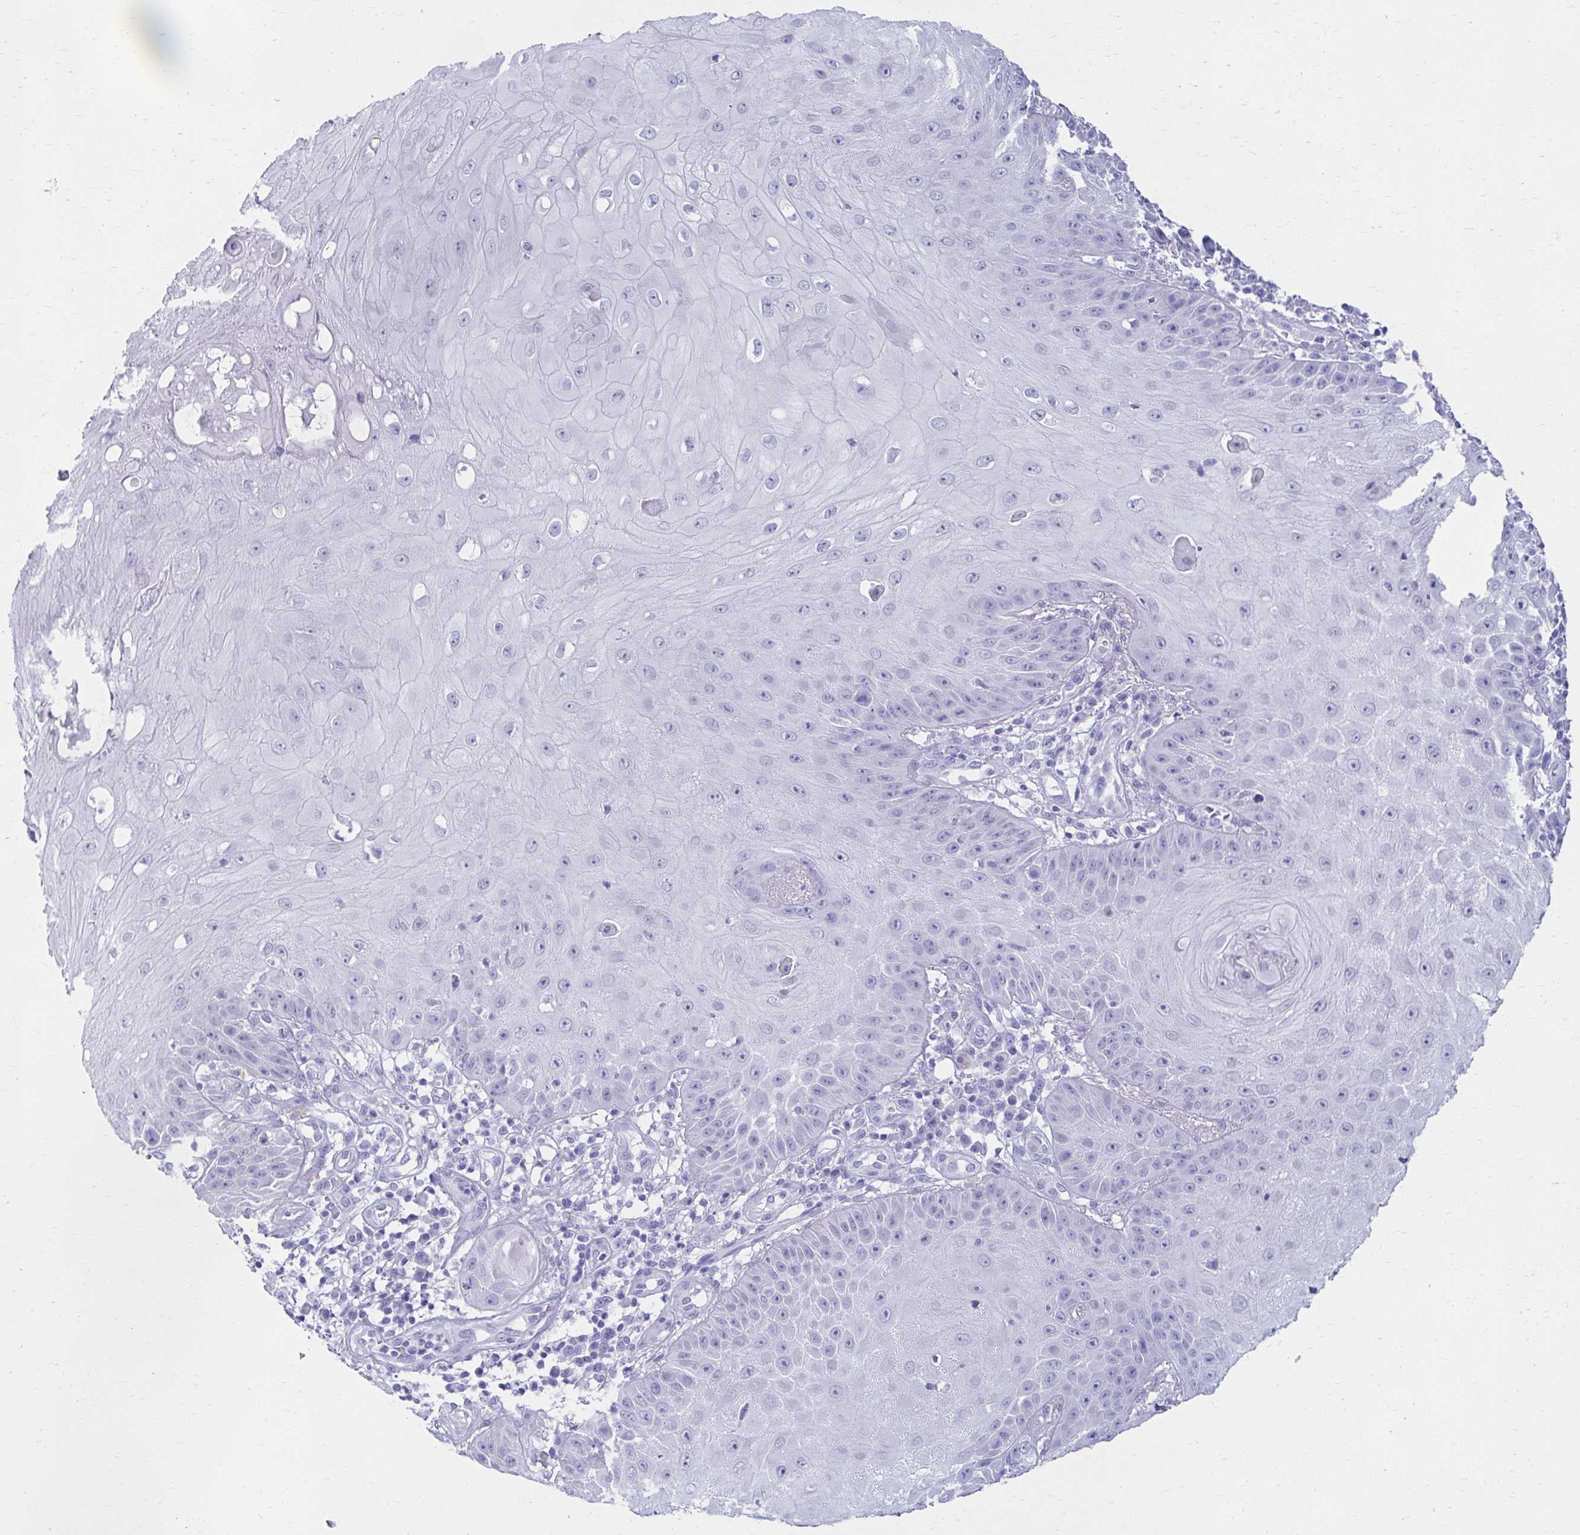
{"staining": {"intensity": "negative", "quantity": "none", "location": "none"}, "tissue": "skin cancer", "cell_type": "Tumor cells", "image_type": "cancer", "snomed": [{"axis": "morphology", "description": "Squamous cell carcinoma, NOS"}, {"axis": "topography", "description": "Skin"}], "caption": "IHC of human squamous cell carcinoma (skin) exhibits no expression in tumor cells.", "gene": "ATP4B", "patient": {"sex": "male", "age": 70}}